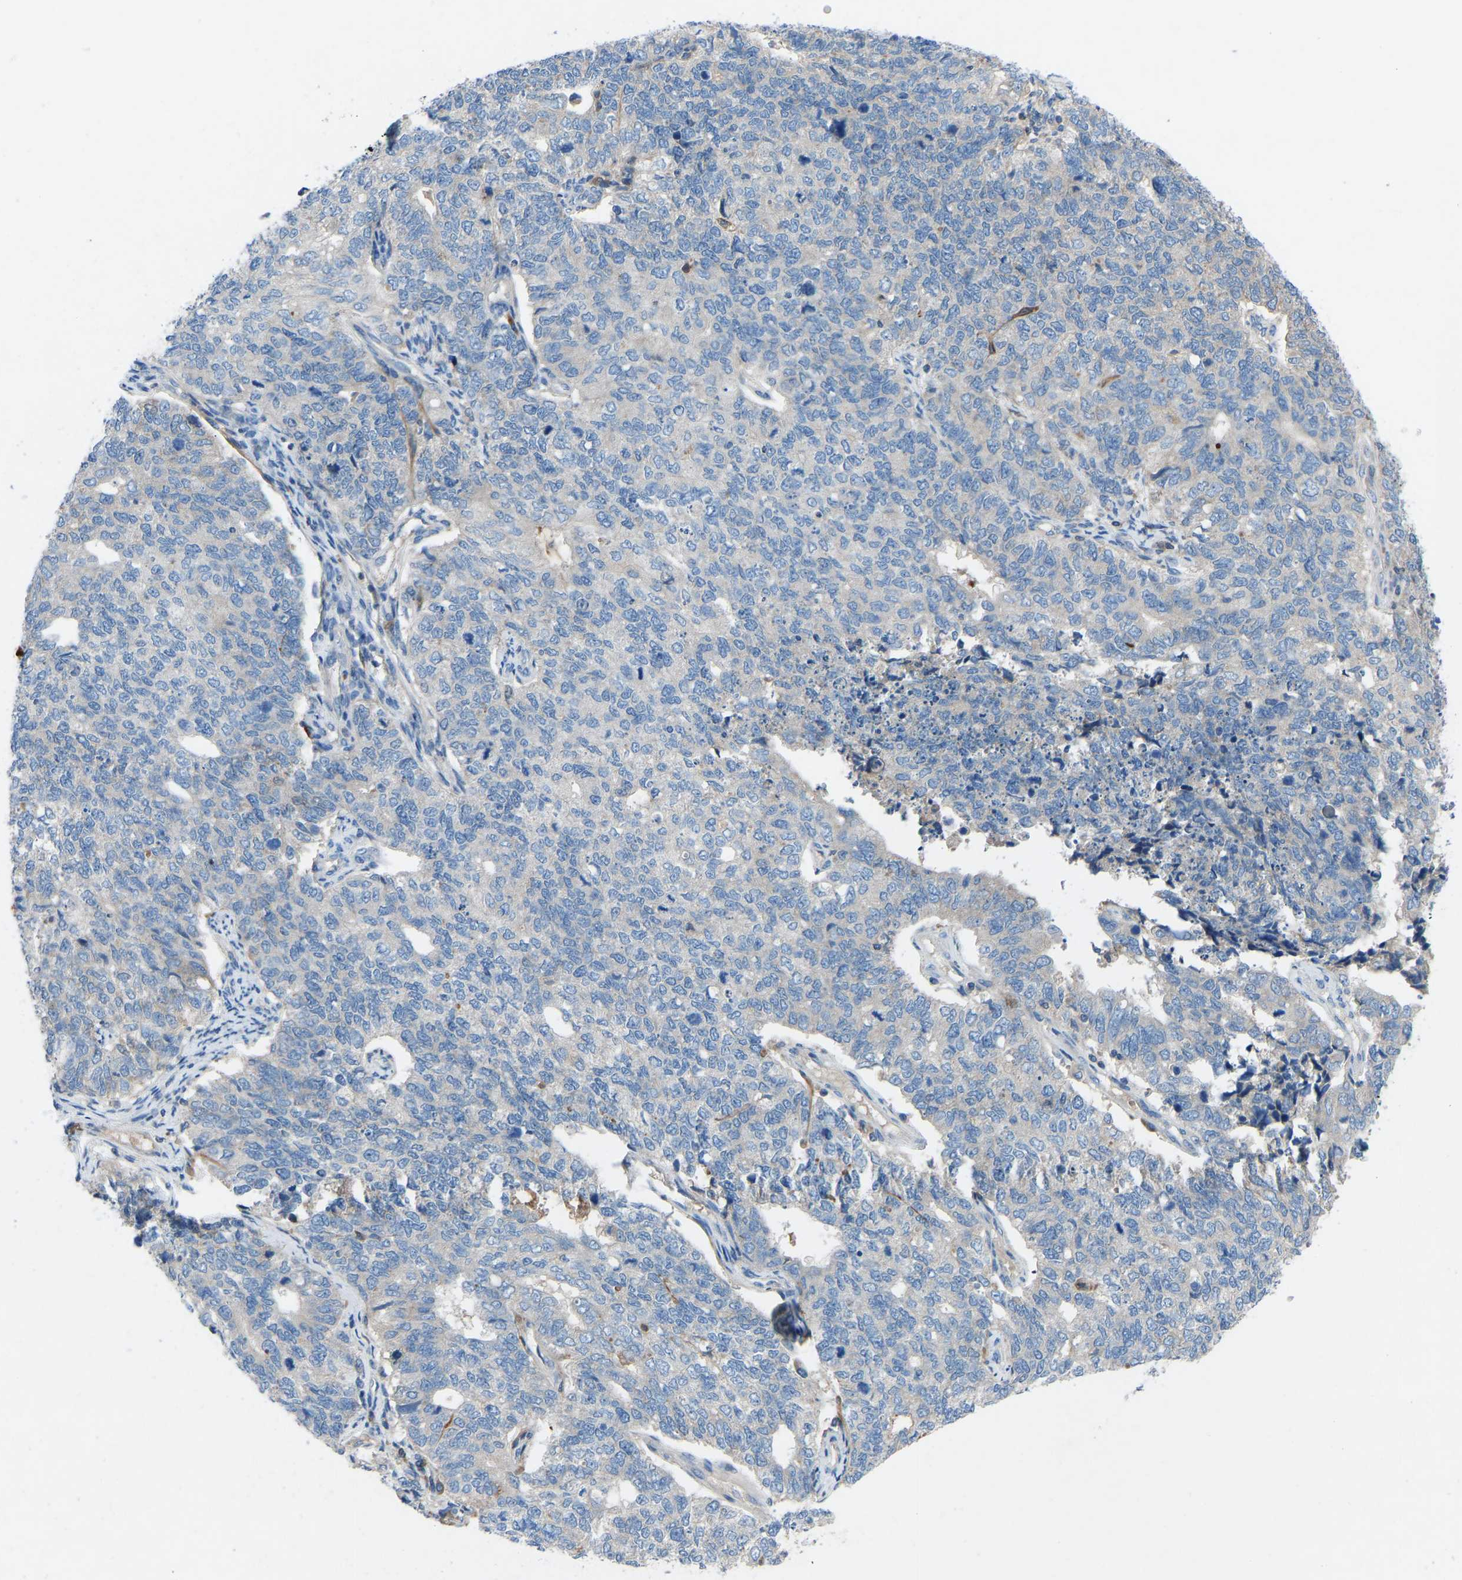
{"staining": {"intensity": "negative", "quantity": "none", "location": "none"}, "tissue": "cervical cancer", "cell_type": "Tumor cells", "image_type": "cancer", "snomed": [{"axis": "morphology", "description": "Squamous cell carcinoma, NOS"}, {"axis": "topography", "description": "Cervix"}], "caption": "DAB immunohistochemical staining of cervical squamous cell carcinoma displays no significant expression in tumor cells.", "gene": "GRK6", "patient": {"sex": "female", "age": 63}}